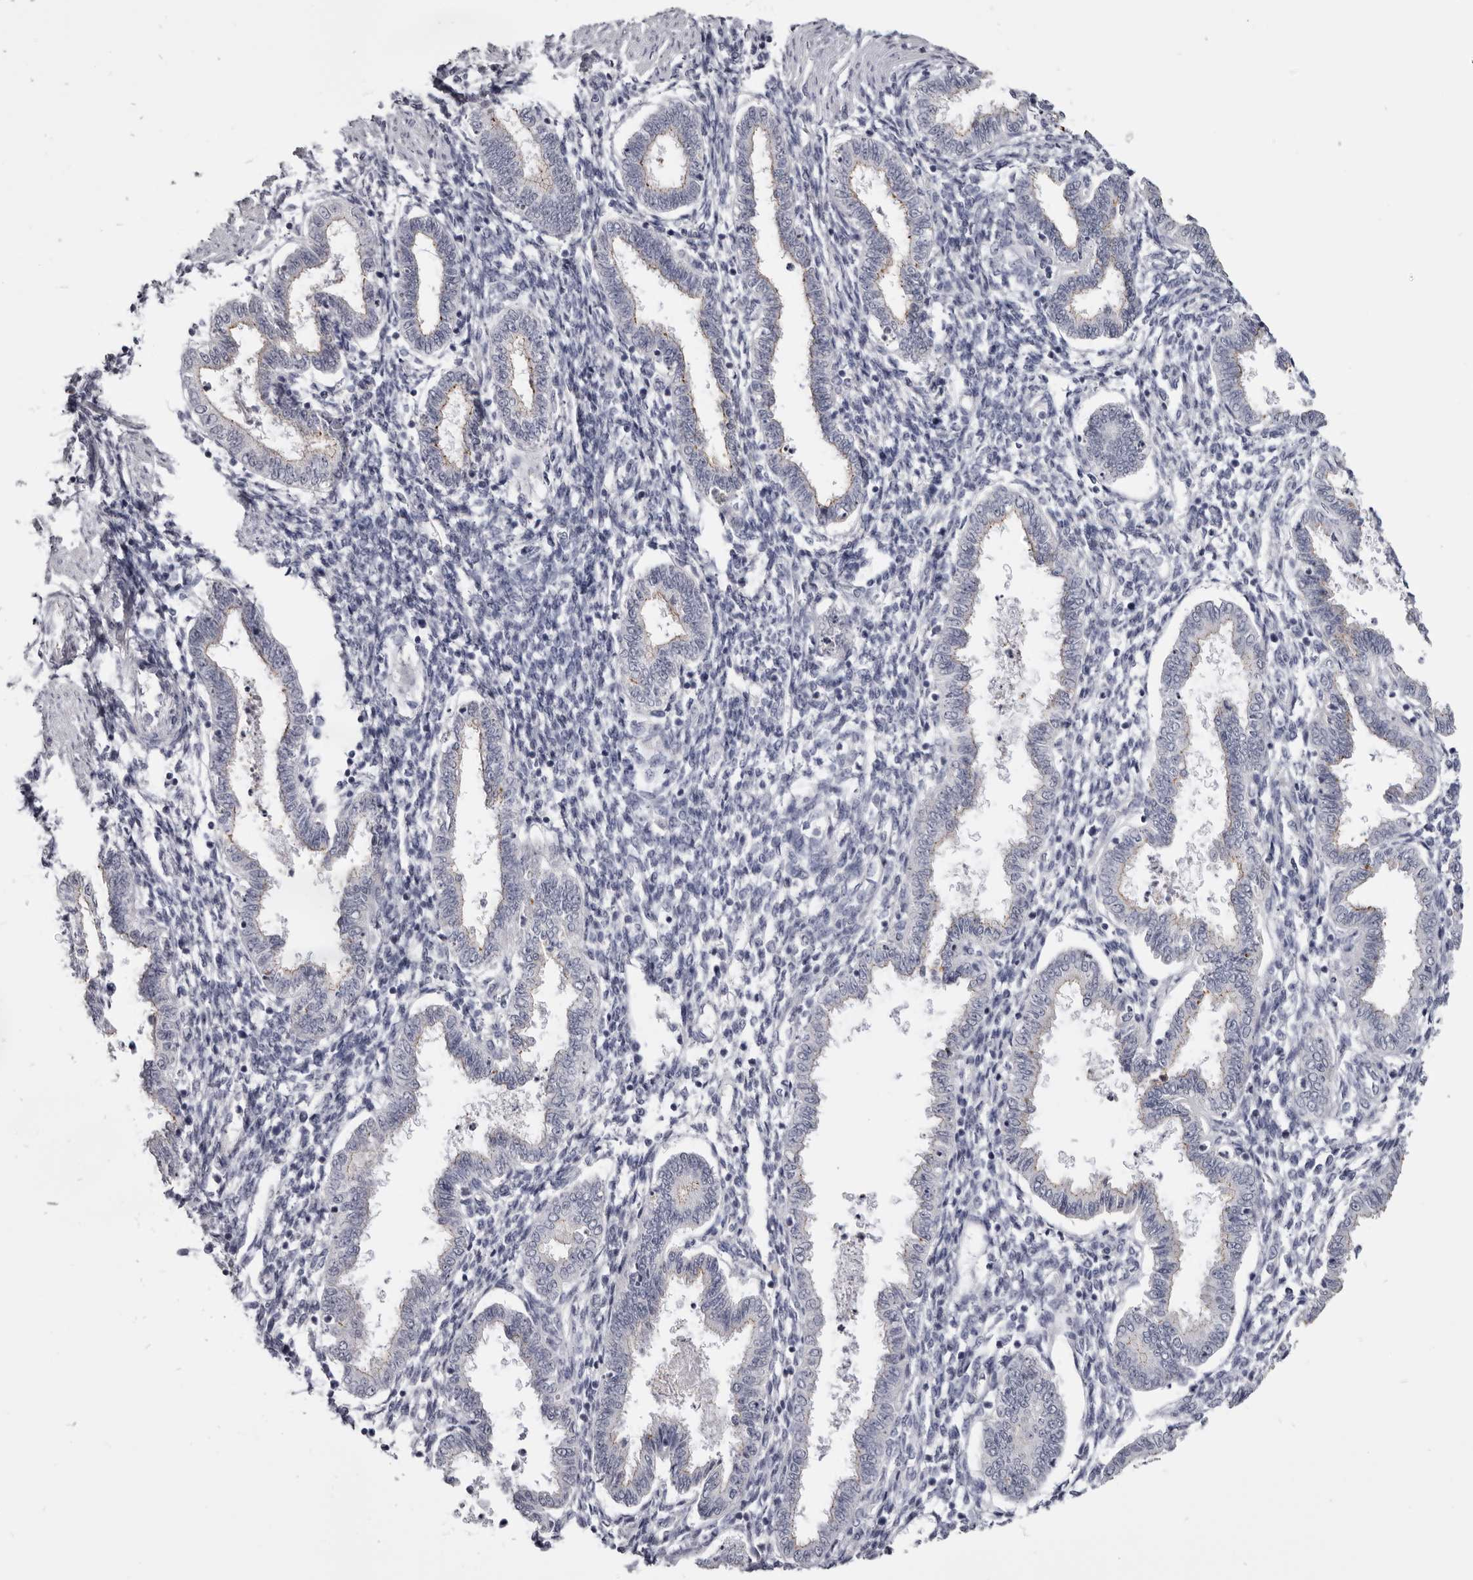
{"staining": {"intensity": "negative", "quantity": "none", "location": "none"}, "tissue": "endometrium", "cell_type": "Cells in endometrial stroma", "image_type": "normal", "snomed": [{"axis": "morphology", "description": "Normal tissue, NOS"}, {"axis": "topography", "description": "Endometrium"}], "caption": "Immunohistochemical staining of benign human endometrium shows no significant staining in cells in endometrial stroma. (Stains: DAB (3,3'-diaminobenzidine) immunohistochemistry with hematoxylin counter stain, Microscopy: brightfield microscopy at high magnification).", "gene": "CGN", "patient": {"sex": "female", "age": 33}}